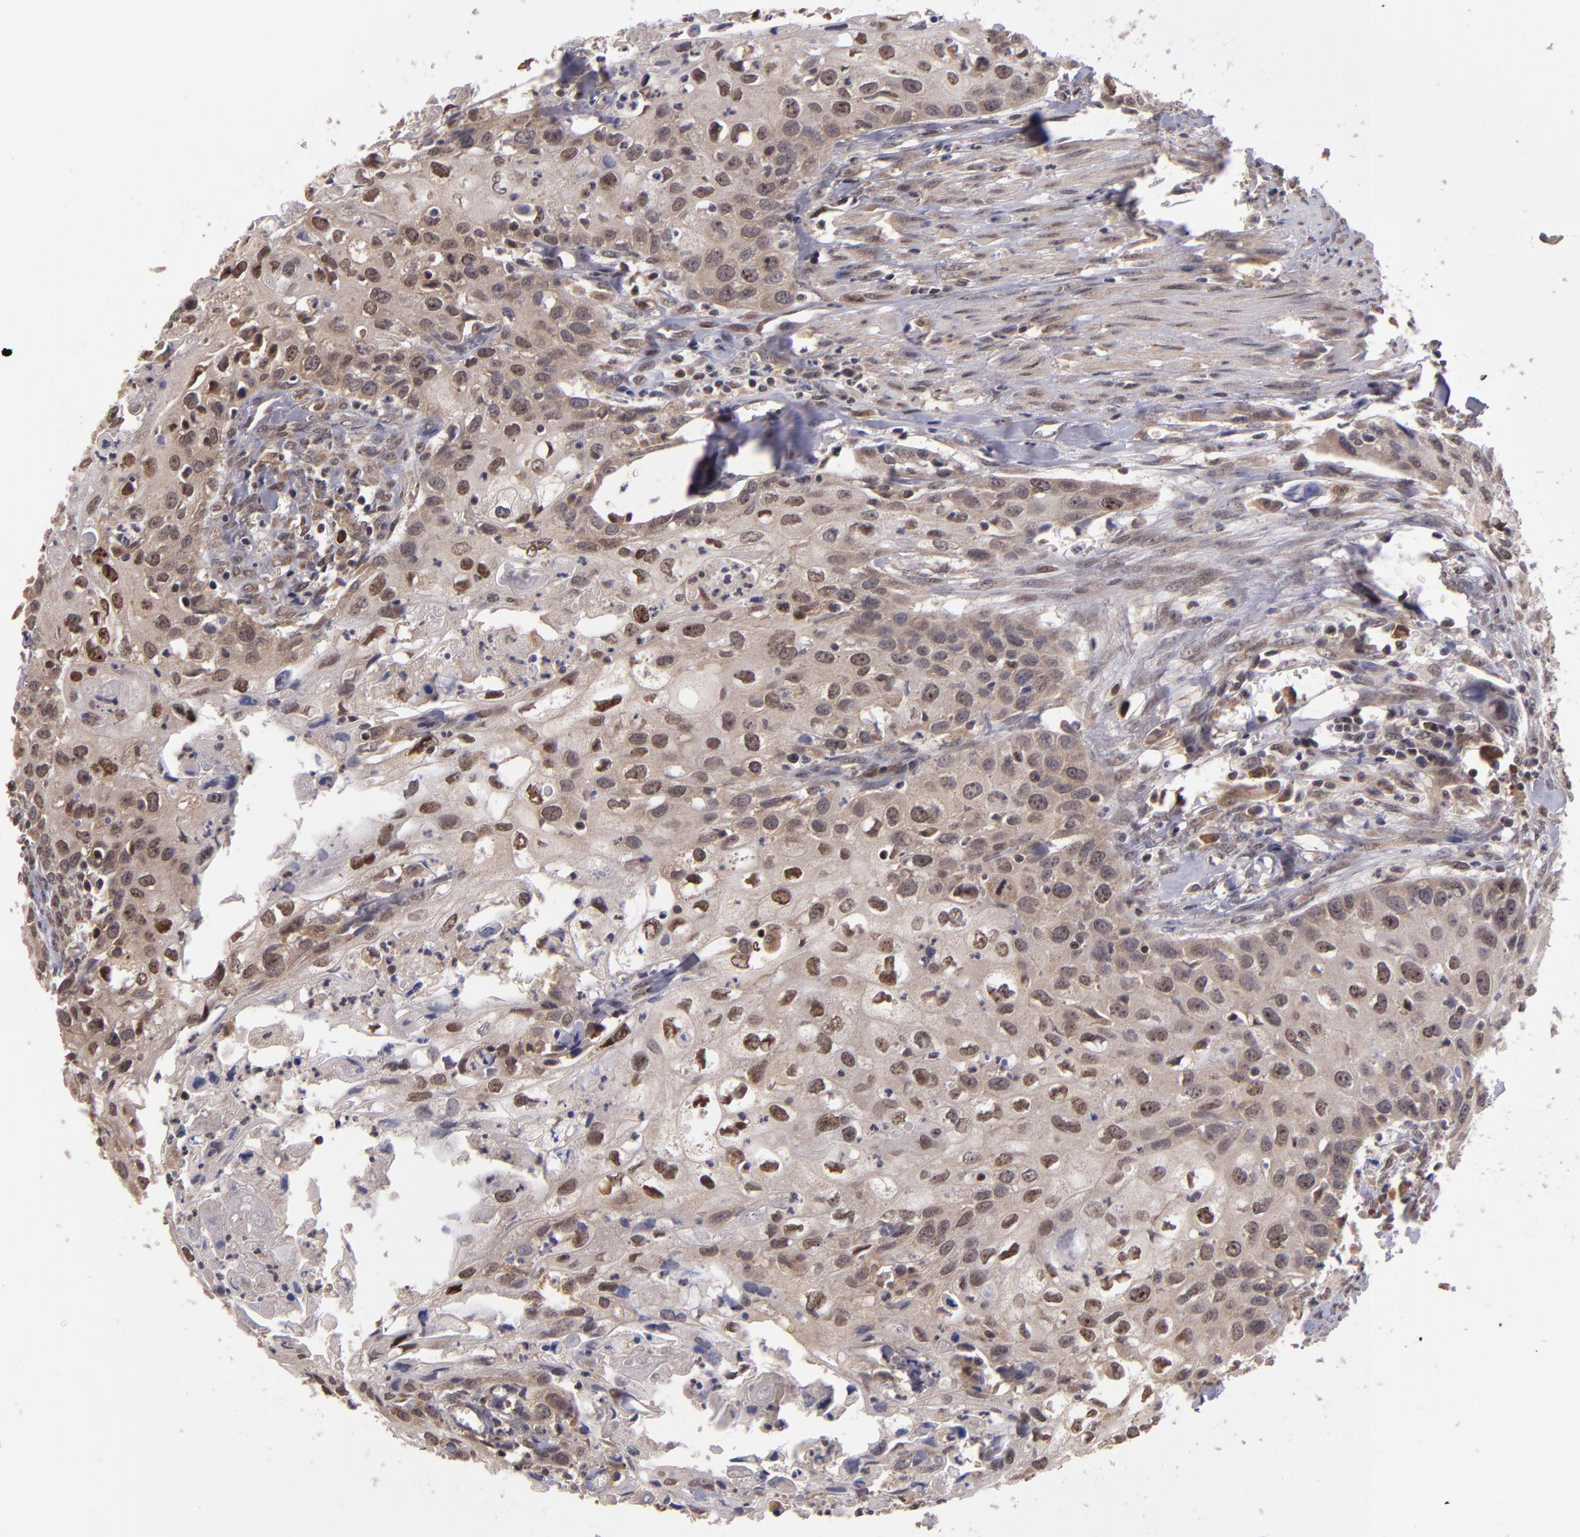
{"staining": {"intensity": "moderate", "quantity": "25%-75%", "location": "nuclear"}, "tissue": "urothelial cancer", "cell_type": "Tumor cells", "image_type": "cancer", "snomed": [{"axis": "morphology", "description": "Urothelial carcinoma, High grade"}, {"axis": "topography", "description": "Urinary bladder"}], "caption": "Protein analysis of urothelial carcinoma (high-grade) tissue exhibits moderate nuclear expression in about 25%-75% of tumor cells.", "gene": "ABHD12B", "patient": {"sex": "male", "age": 54}}